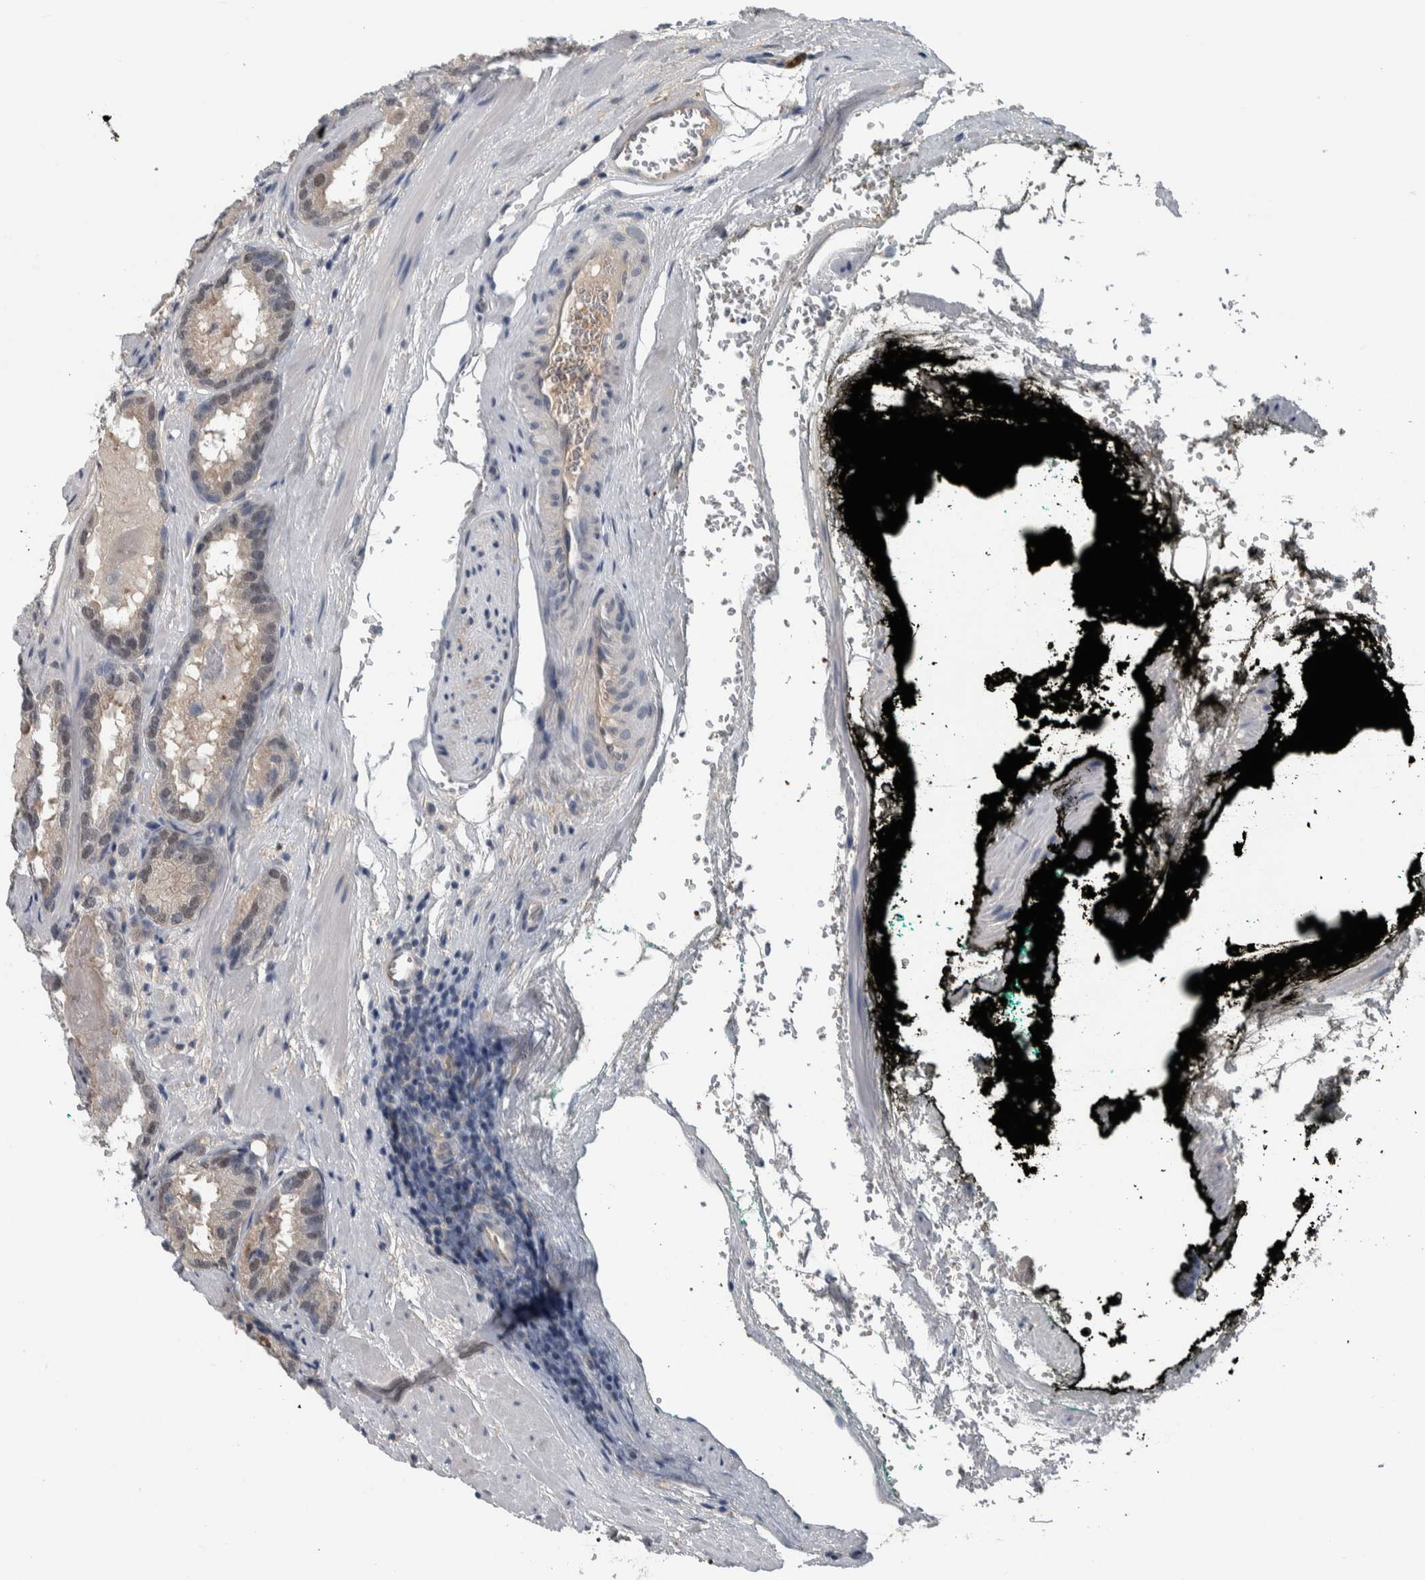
{"staining": {"intensity": "weak", "quantity": "25%-75%", "location": "nuclear"}, "tissue": "prostate cancer", "cell_type": "Tumor cells", "image_type": "cancer", "snomed": [{"axis": "morphology", "description": "Adenocarcinoma, Low grade"}, {"axis": "topography", "description": "Prostate"}], "caption": "Human prostate cancer (adenocarcinoma (low-grade)) stained with a protein marker exhibits weak staining in tumor cells.", "gene": "ALAD", "patient": {"sex": "male", "age": 51}}